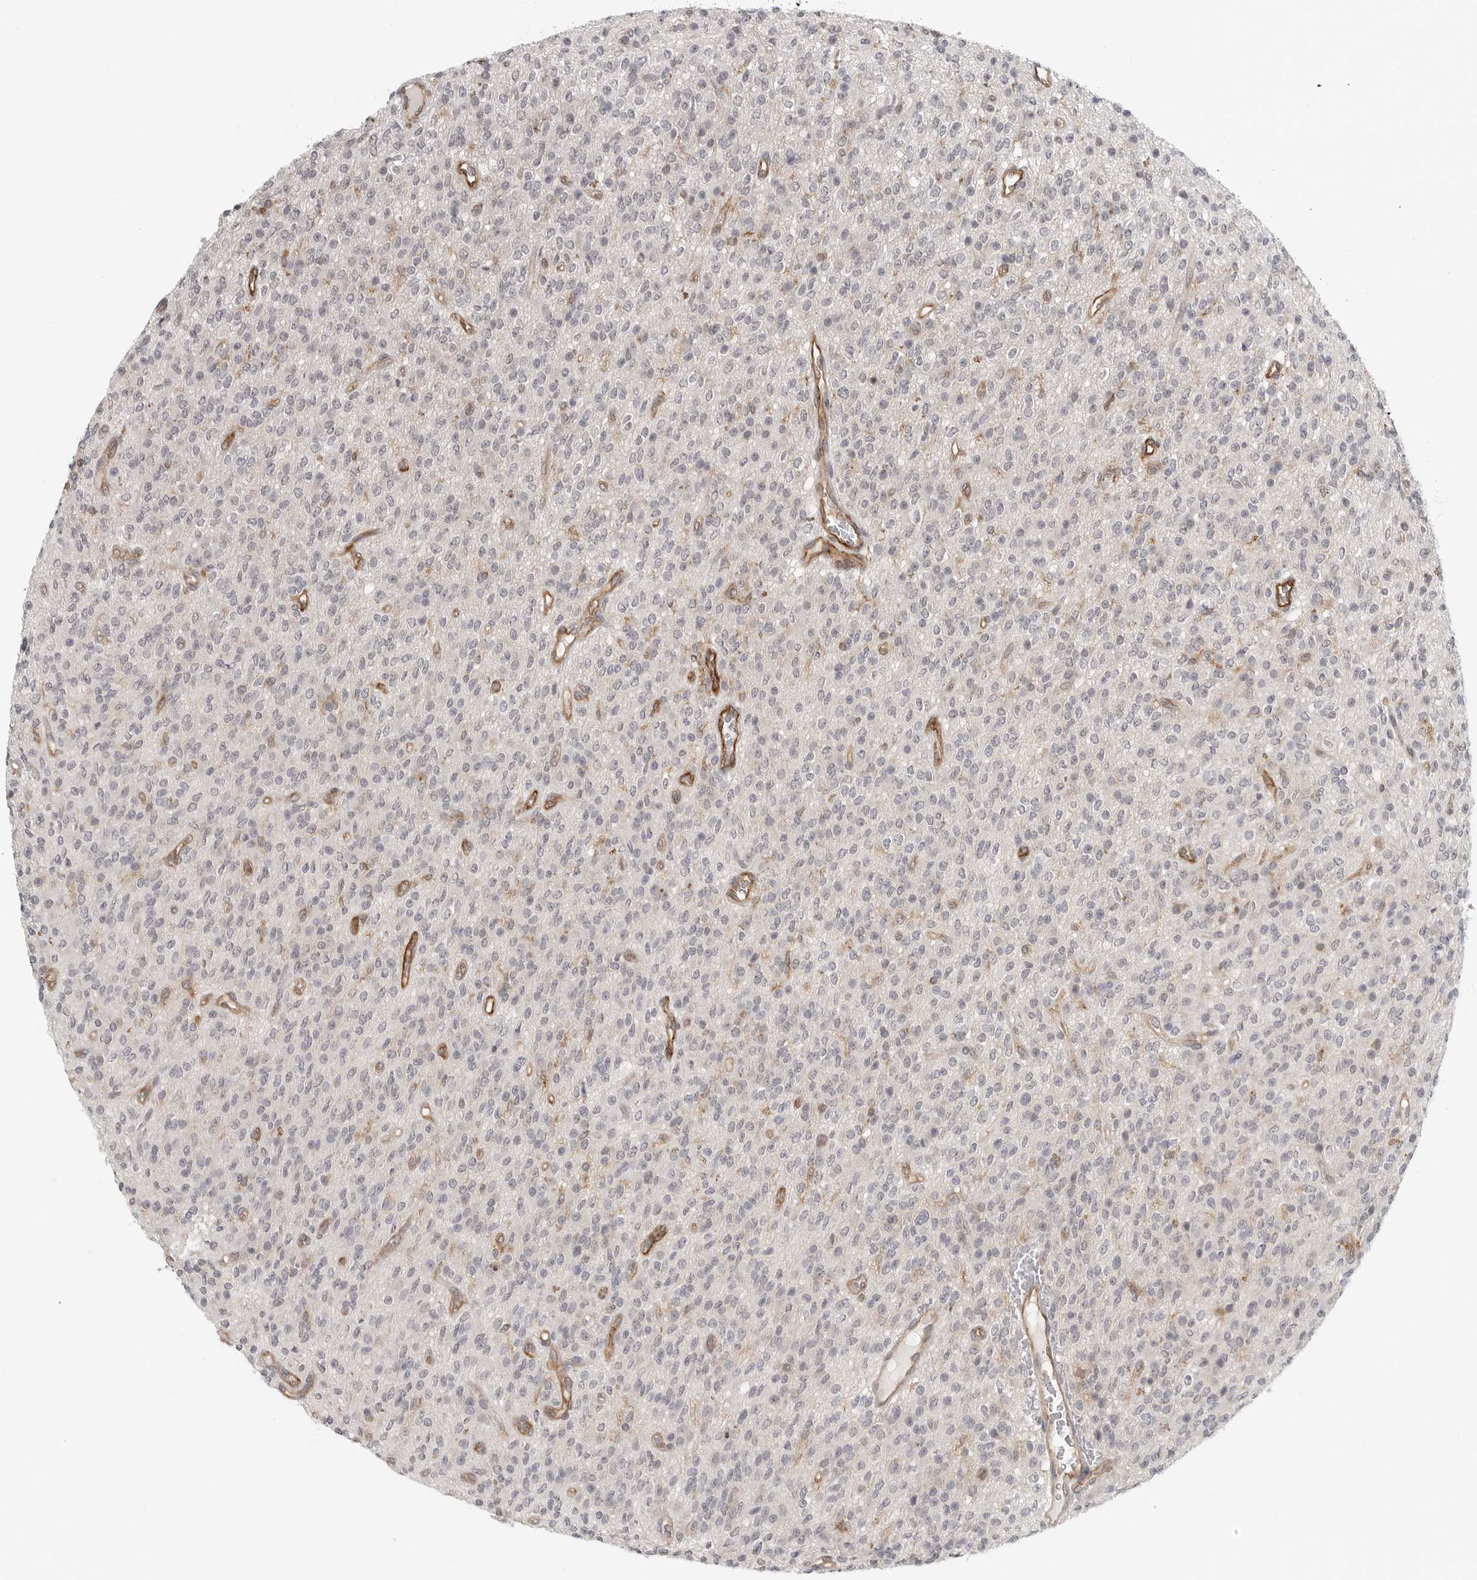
{"staining": {"intensity": "negative", "quantity": "none", "location": "none"}, "tissue": "glioma", "cell_type": "Tumor cells", "image_type": "cancer", "snomed": [{"axis": "morphology", "description": "Glioma, malignant, High grade"}, {"axis": "topography", "description": "Brain"}], "caption": "Tumor cells show no significant staining in malignant high-grade glioma.", "gene": "IFNGR1", "patient": {"sex": "male", "age": 34}}